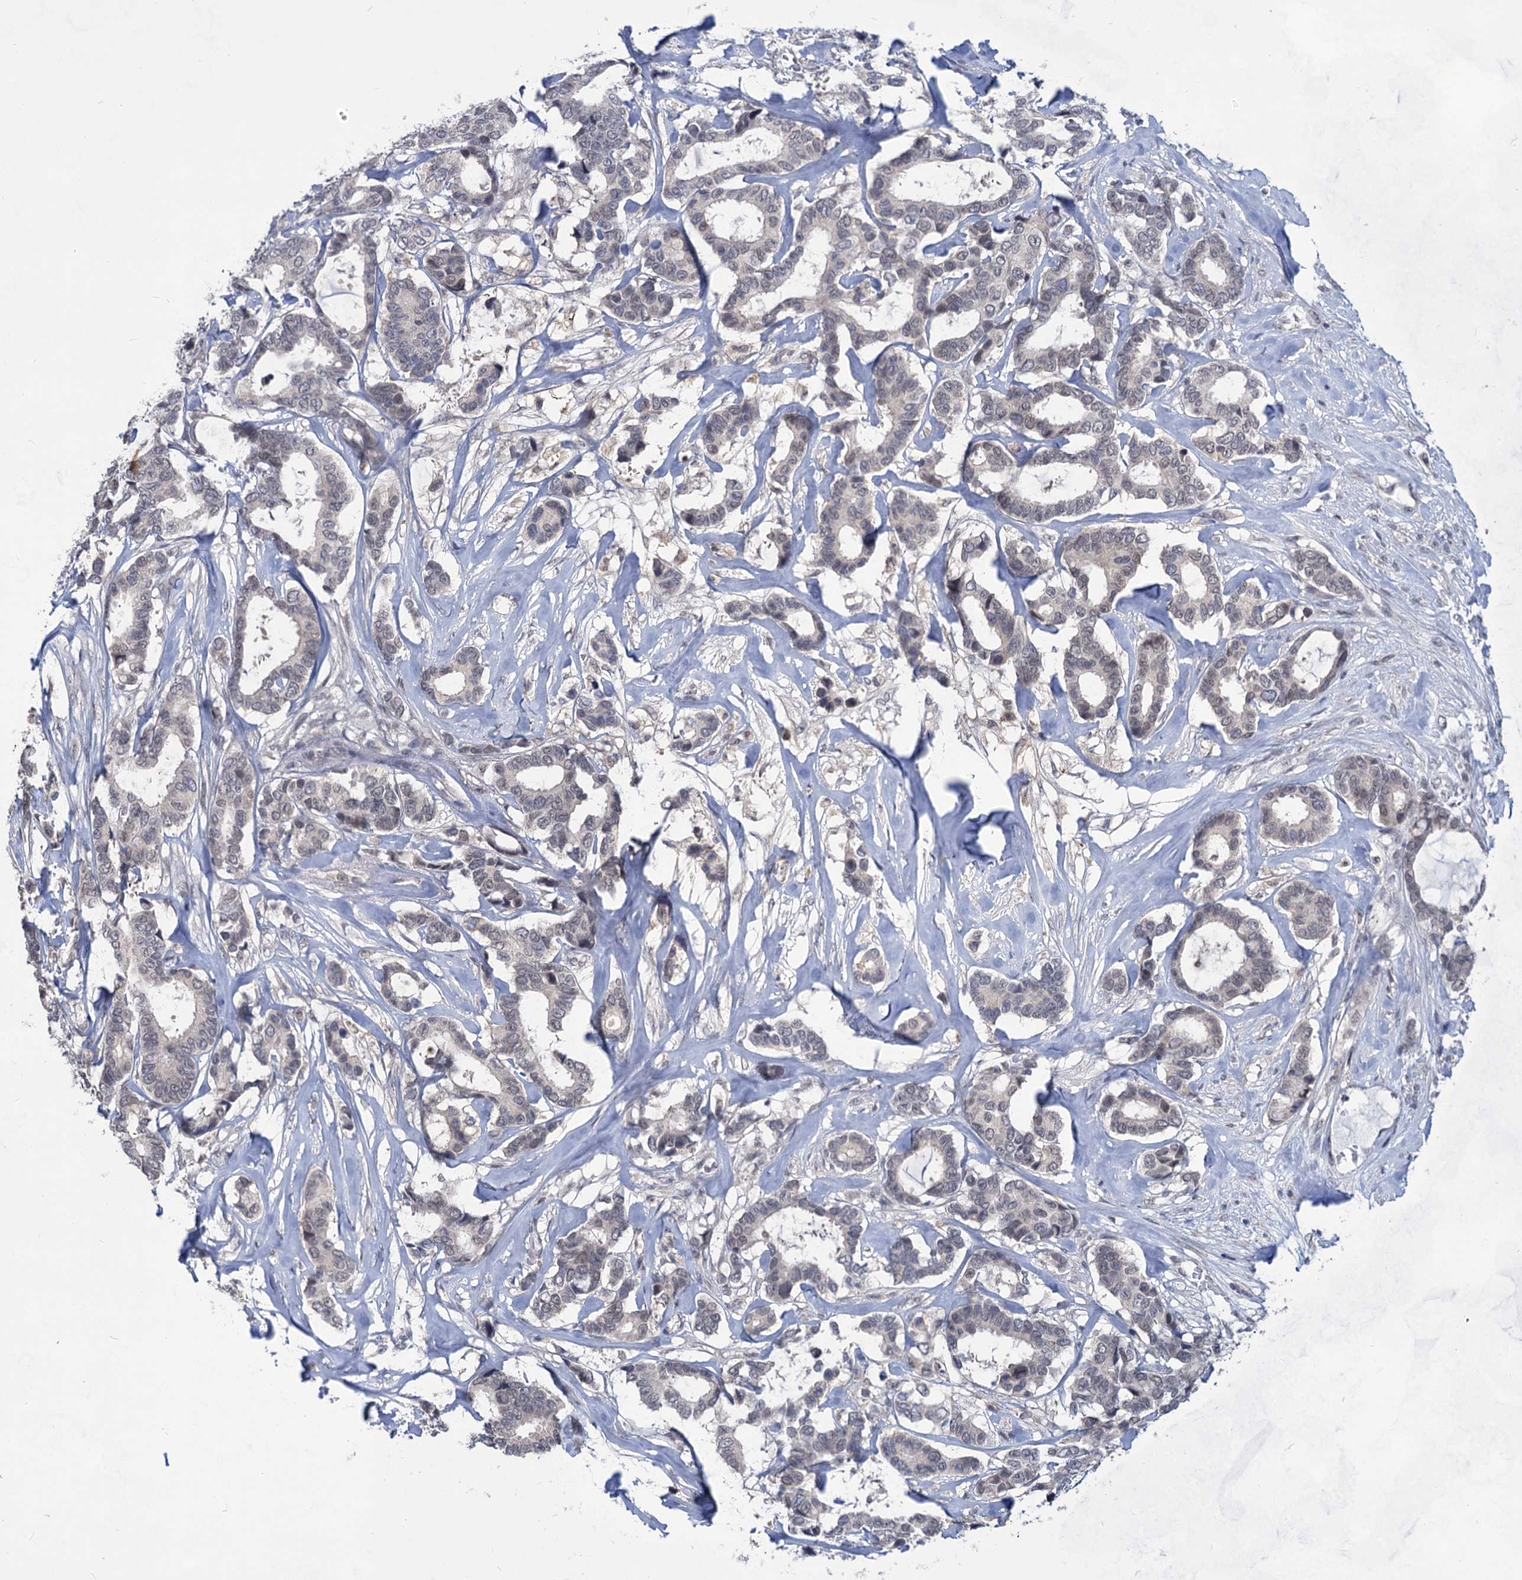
{"staining": {"intensity": "negative", "quantity": "none", "location": "none"}, "tissue": "breast cancer", "cell_type": "Tumor cells", "image_type": "cancer", "snomed": [{"axis": "morphology", "description": "Duct carcinoma"}, {"axis": "topography", "description": "Breast"}], "caption": "This is an immunohistochemistry (IHC) photomicrograph of human breast cancer. There is no staining in tumor cells.", "gene": "TTC17", "patient": {"sex": "female", "age": 87}}